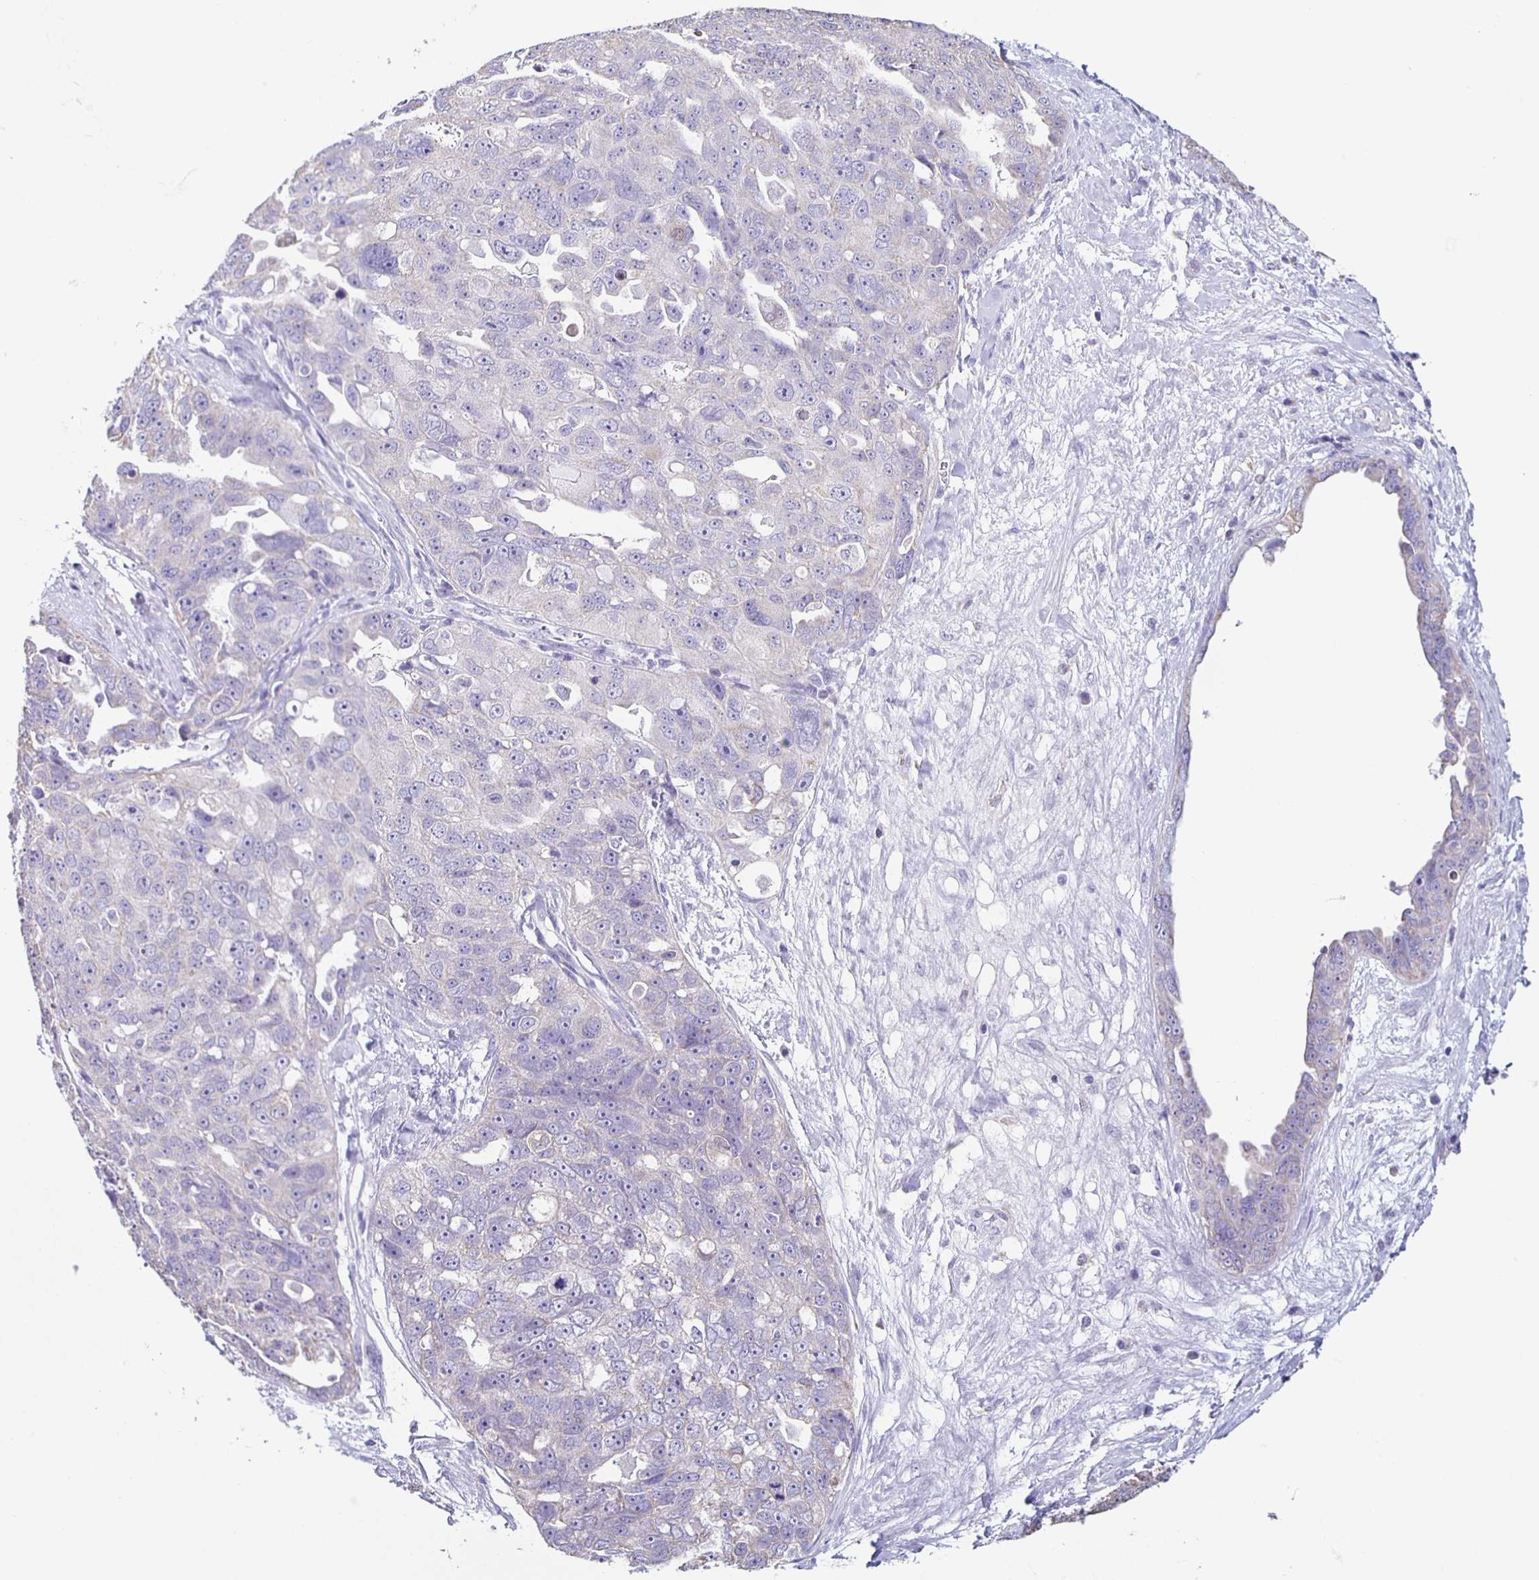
{"staining": {"intensity": "negative", "quantity": "none", "location": "none"}, "tissue": "ovarian cancer", "cell_type": "Tumor cells", "image_type": "cancer", "snomed": [{"axis": "morphology", "description": "Carcinoma, endometroid"}, {"axis": "topography", "description": "Ovary"}], "caption": "The photomicrograph displays no significant expression in tumor cells of ovarian cancer (endometroid carcinoma).", "gene": "TPPP", "patient": {"sex": "female", "age": 70}}